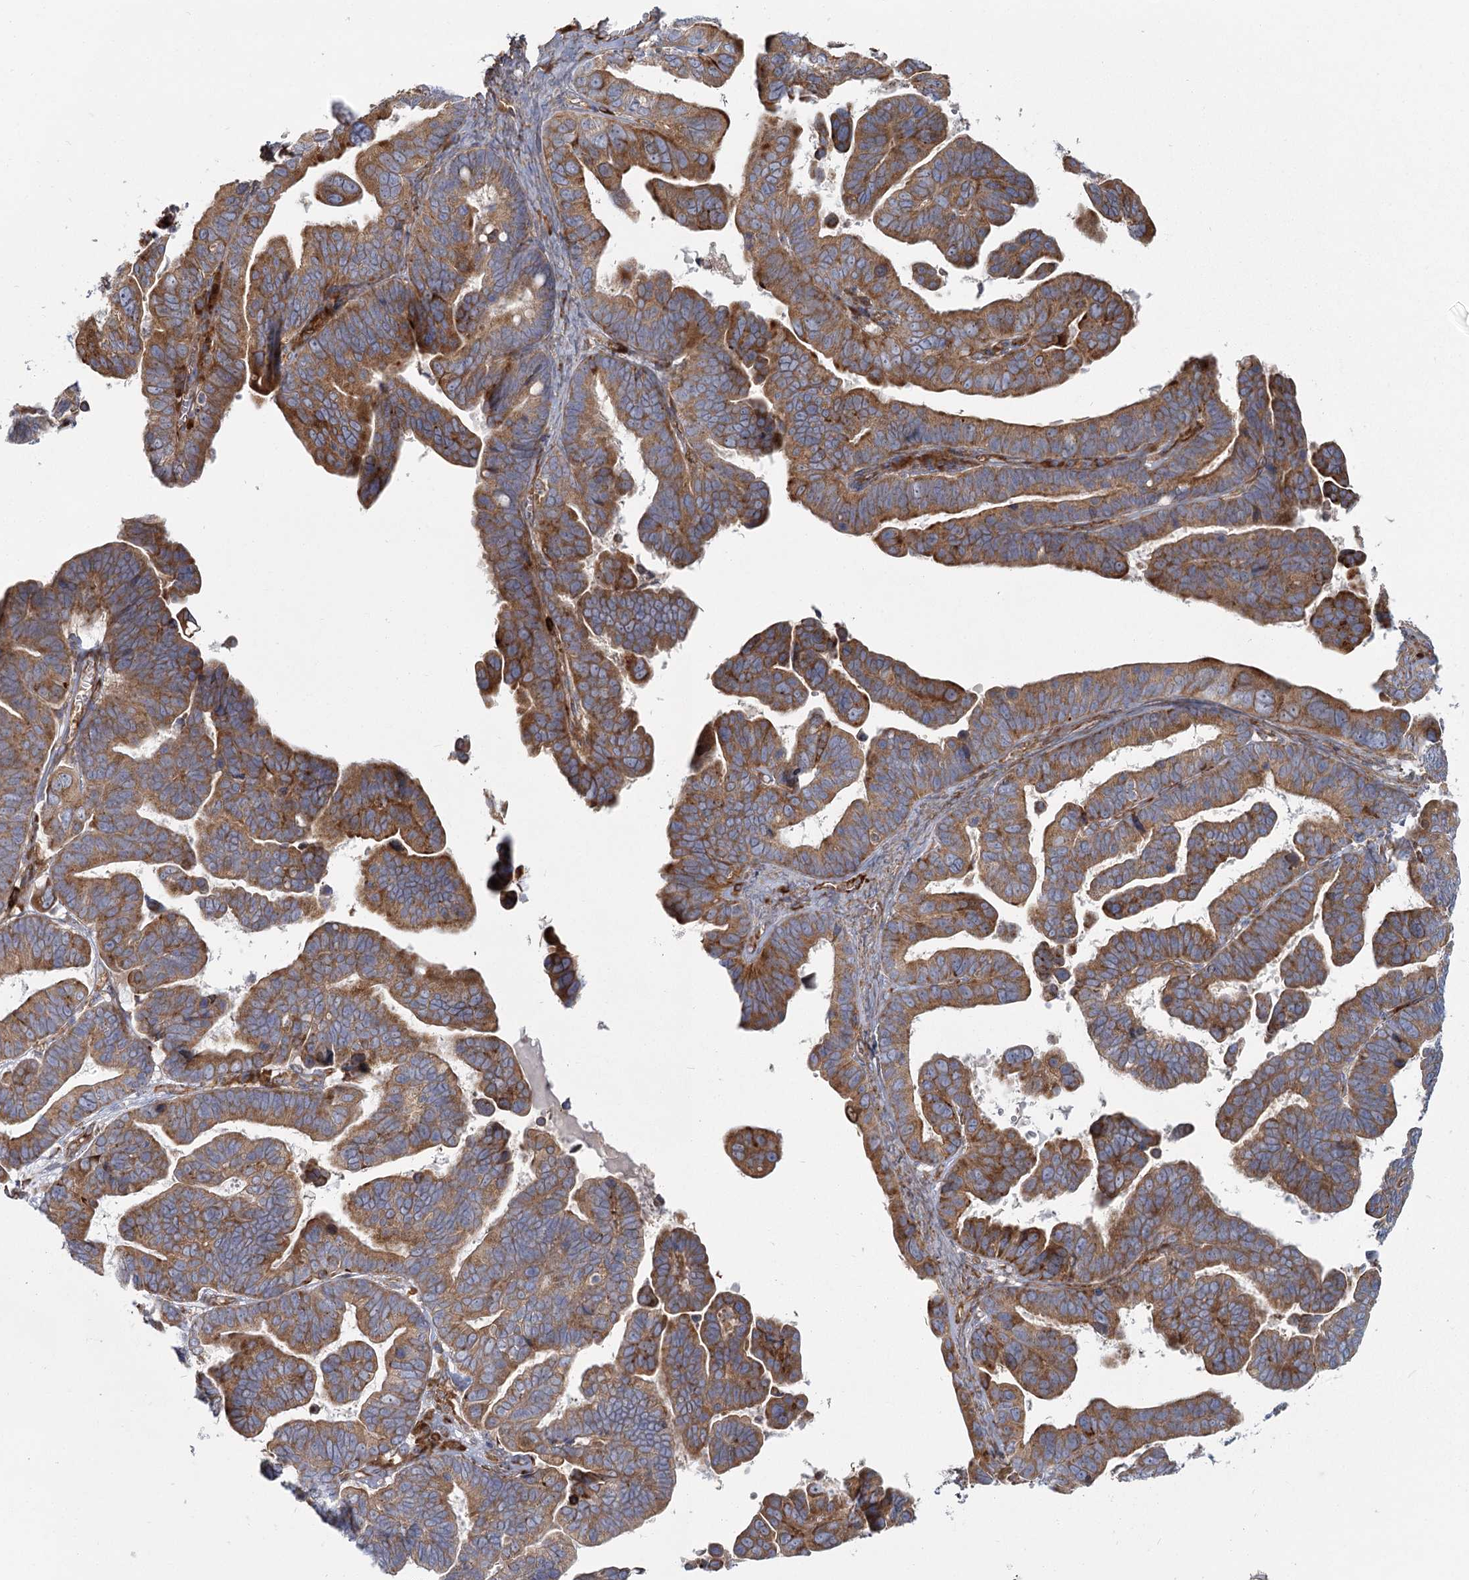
{"staining": {"intensity": "moderate", "quantity": ">75%", "location": "cytoplasmic/membranous"}, "tissue": "ovarian cancer", "cell_type": "Tumor cells", "image_type": "cancer", "snomed": [{"axis": "morphology", "description": "Cystadenocarcinoma, serous, NOS"}, {"axis": "topography", "description": "Ovary"}], "caption": "High-power microscopy captured an IHC photomicrograph of ovarian cancer (serous cystadenocarcinoma), revealing moderate cytoplasmic/membranous positivity in approximately >75% of tumor cells.", "gene": "HARS2", "patient": {"sex": "female", "age": 56}}